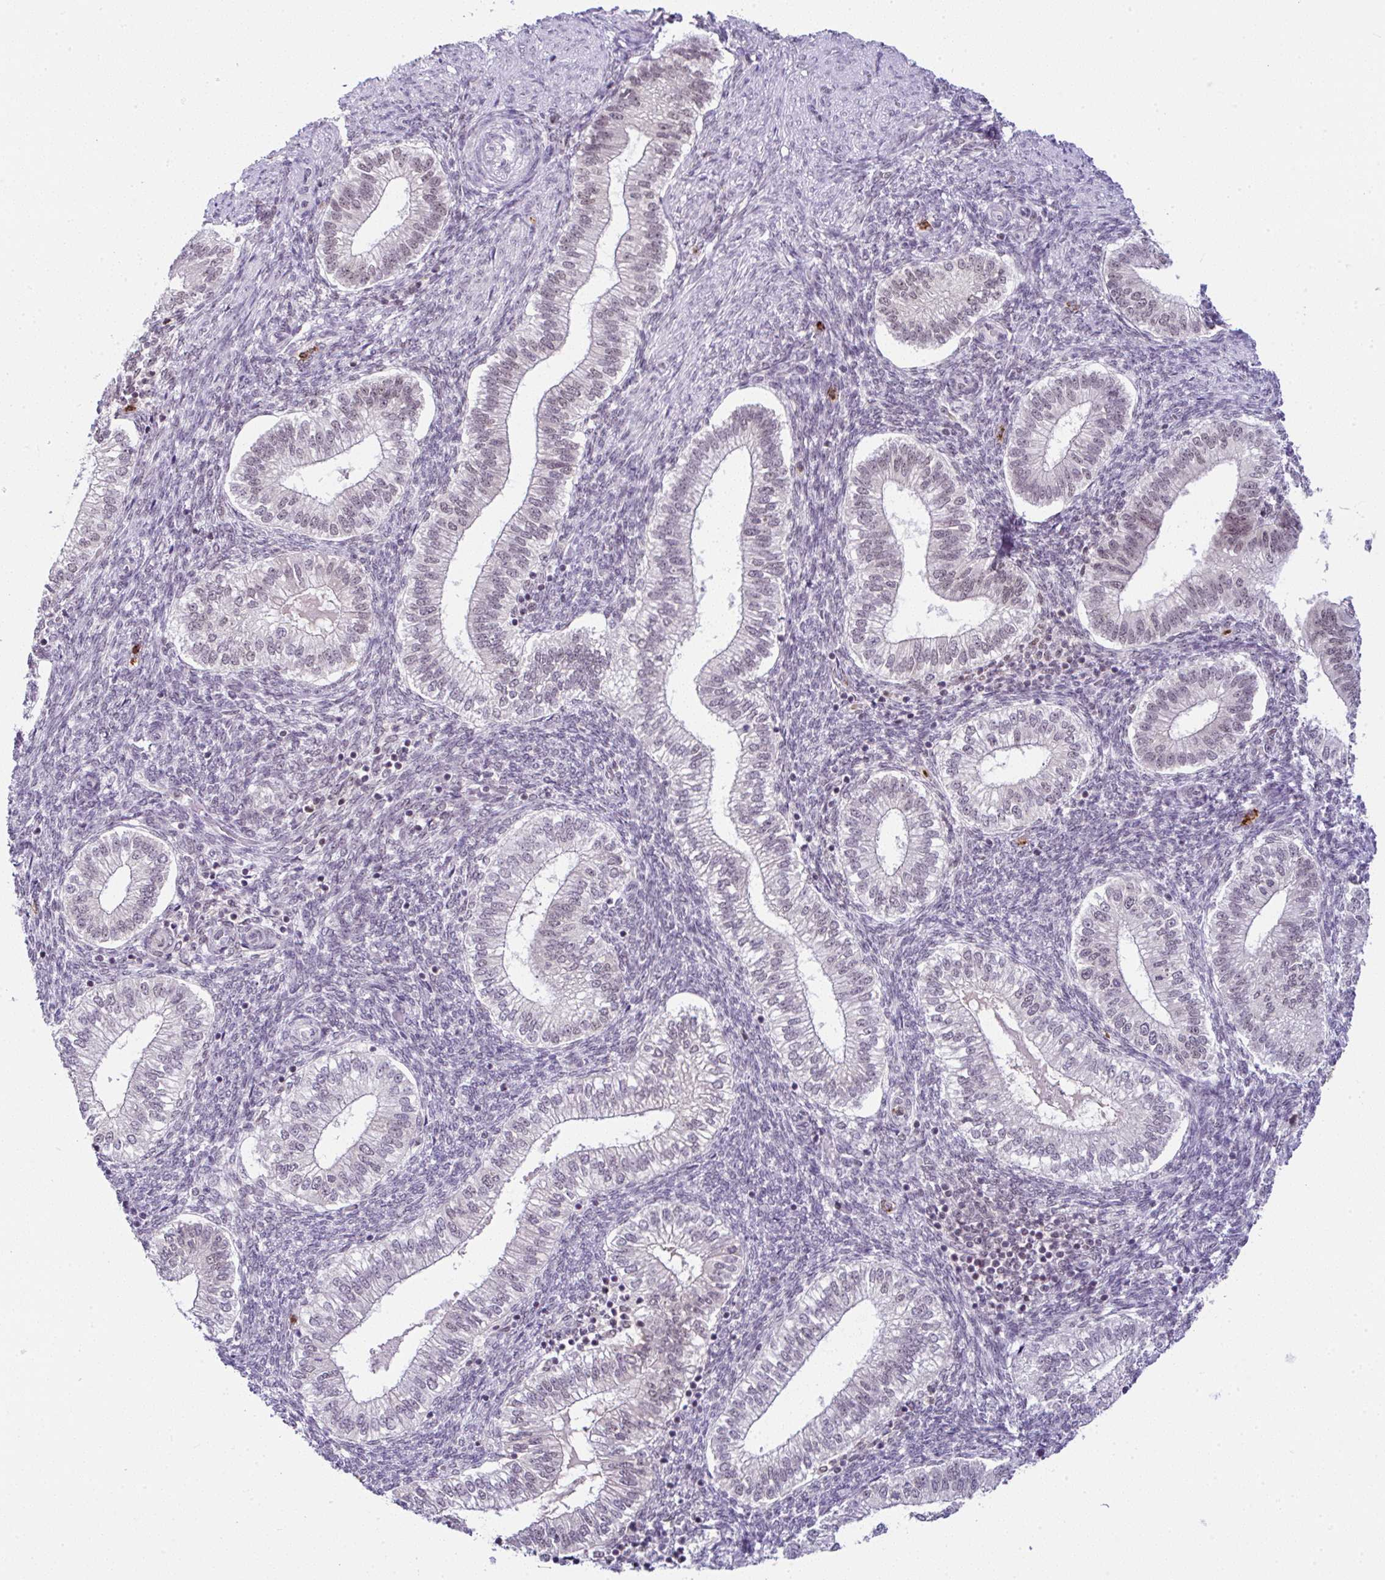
{"staining": {"intensity": "moderate", "quantity": ">75%", "location": "nuclear"}, "tissue": "endometrium", "cell_type": "Cells in endometrial stroma", "image_type": "normal", "snomed": [{"axis": "morphology", "description": "Normal tissue, NOS"}, {"axis": "topography", "description": "Endometrium"}], "caption": "Protein staining displays moderate nuclear positivity in approximately >75% of cells in endometrial stroma in benign endometrium.", "gene": "PTPN2", "patient": {"sex": "female", "age": 25}}